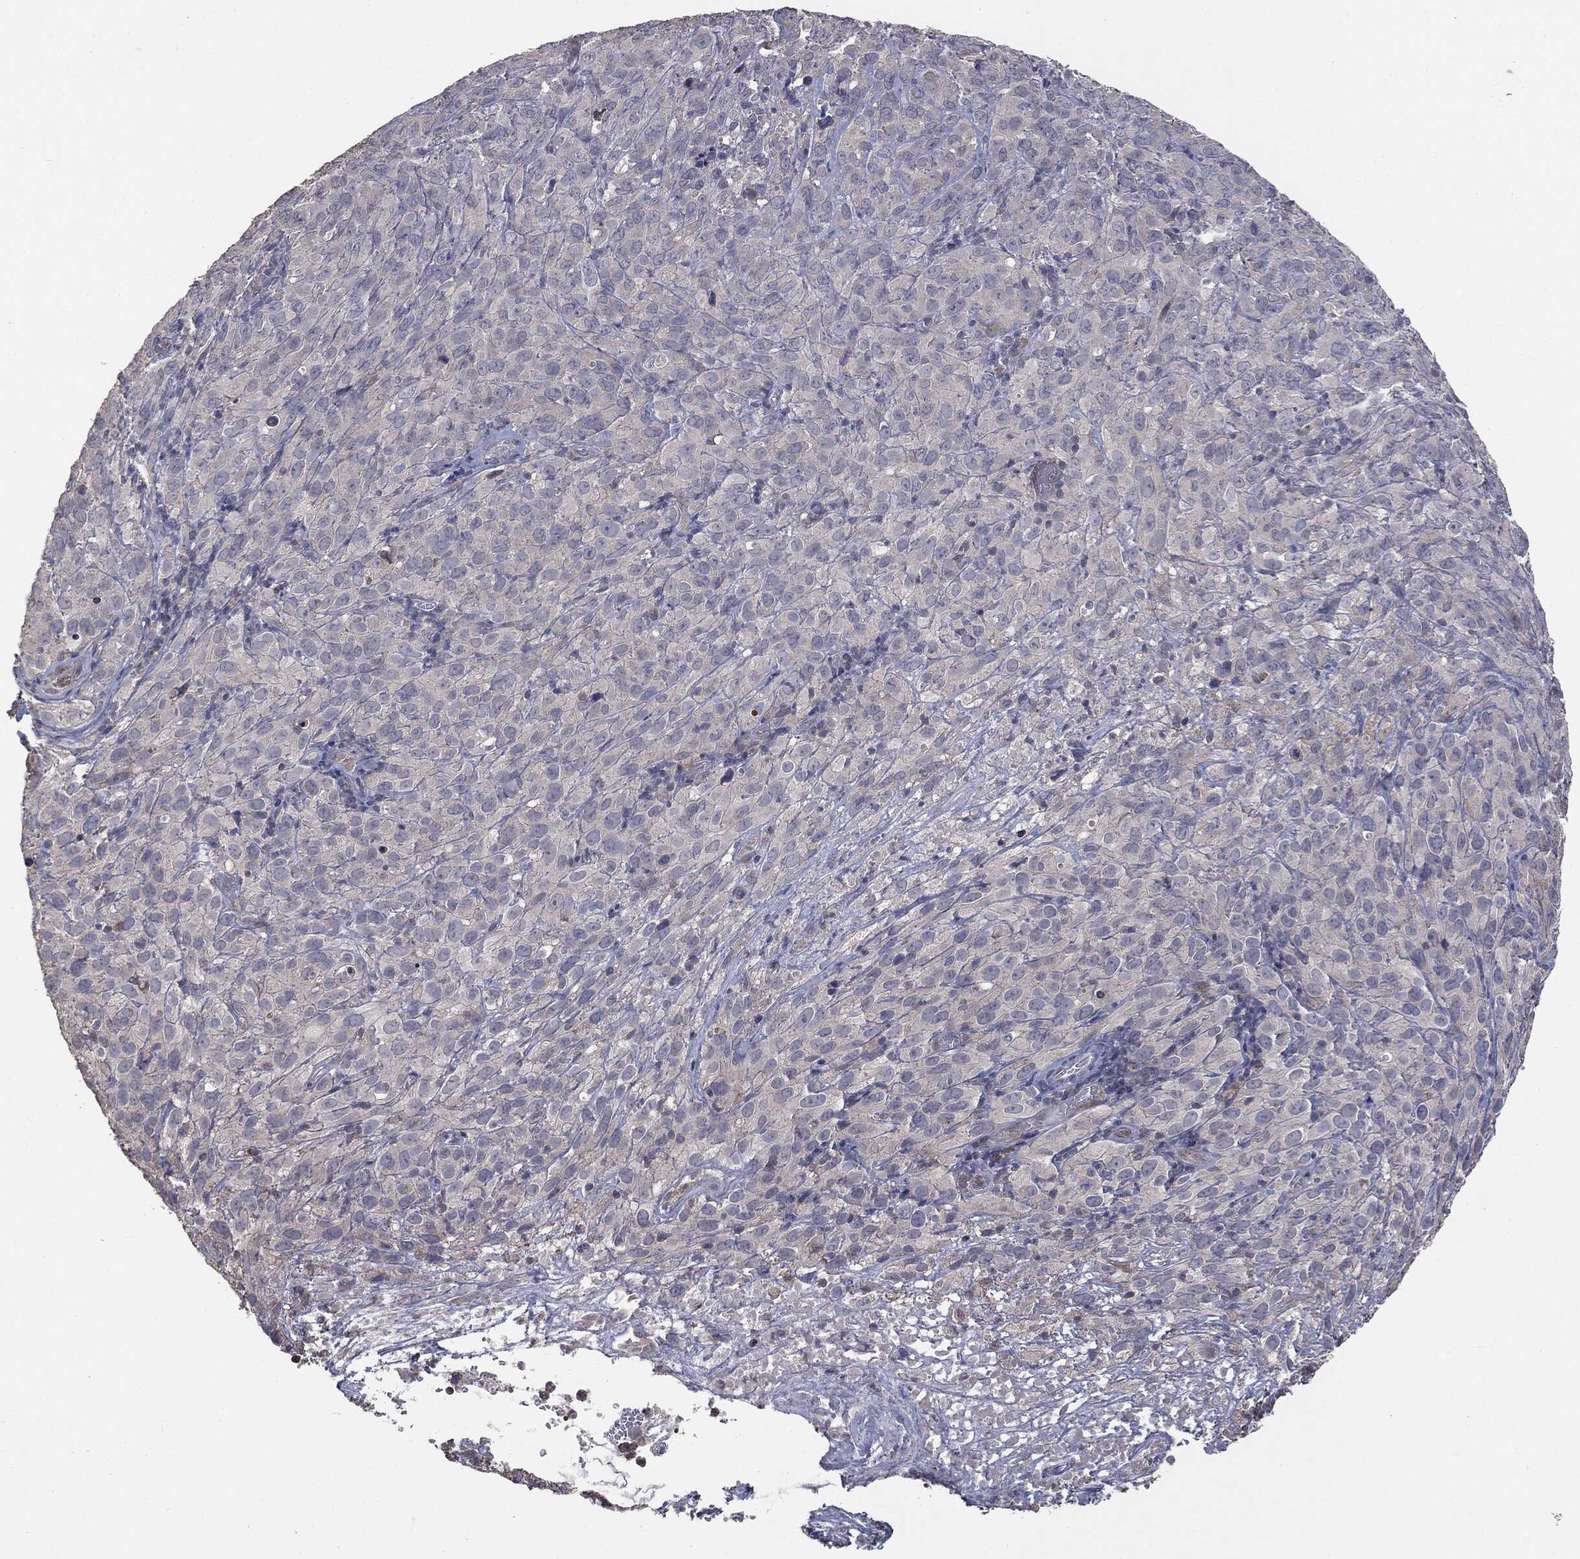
{"staining": {"intensity": "negative", "quantity": "none", "location": "none"}, "tissue": "cervical cancer", "cell_type": "Tumor cells", "image_type": "cancer", "snomed": [{"axis": "morphology", "description": "Squamous cell carcinoma, NOS"}, {"axis": "topography", "description": "Cervix"}], "caption": "Immunohistochemical staining of cervical cancer (squamous cell carcinoma) demonstrates no significant positivity in tumor cells.", "gene": "MTOR", "patient": {"sex": "female", "age": 51}}